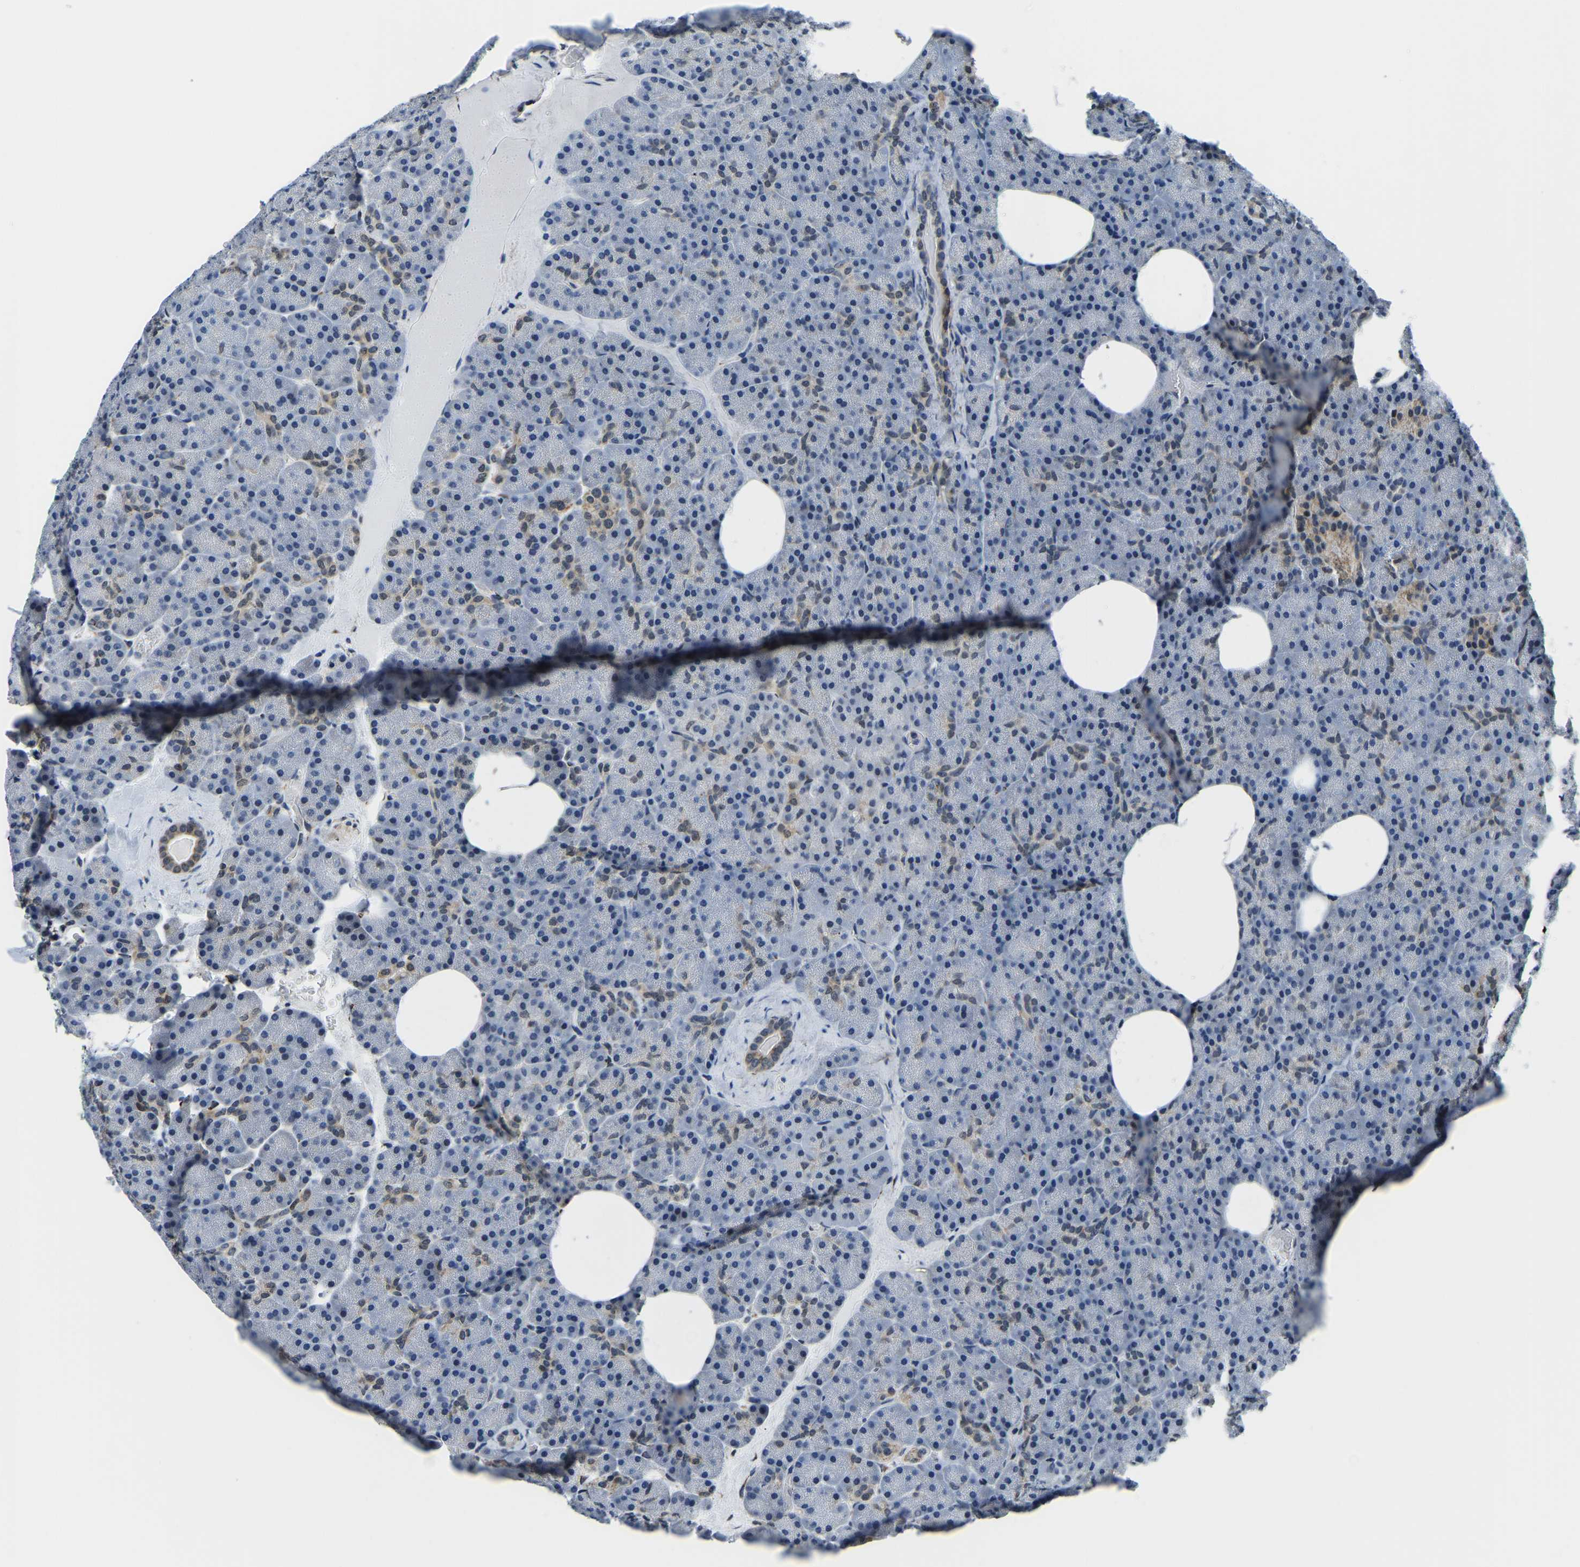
{"staining": {"intensity": "weak", "quantity": "25%-75%", "location": "cytoplasmic/membranous,nuclear"}, "tissue": "pancreas", "cell_type": "Exocrine glandular cells", "image_type": "normal", "snomed": [{"axis": "morphology", "description": "Normal tissue, NOS"}, {"axis": "morphology", "description": "Carcinoid, malignant, NOS"}, {"axis": "topography", "description": "Pancreas"}], "caption": "Exocrine glandular cells exhibit low levels of weak cytoplasmic/membranous,nuclear staining in approximately 25%-75% of cells in unremarkable human pancreas. (Stains: DAB in brown, nuclei in blue, Microscopy: brightfield microscopy at high magnification).", "gene": "BNIP3L", "patient": {"sex": "female", "age": 35}}